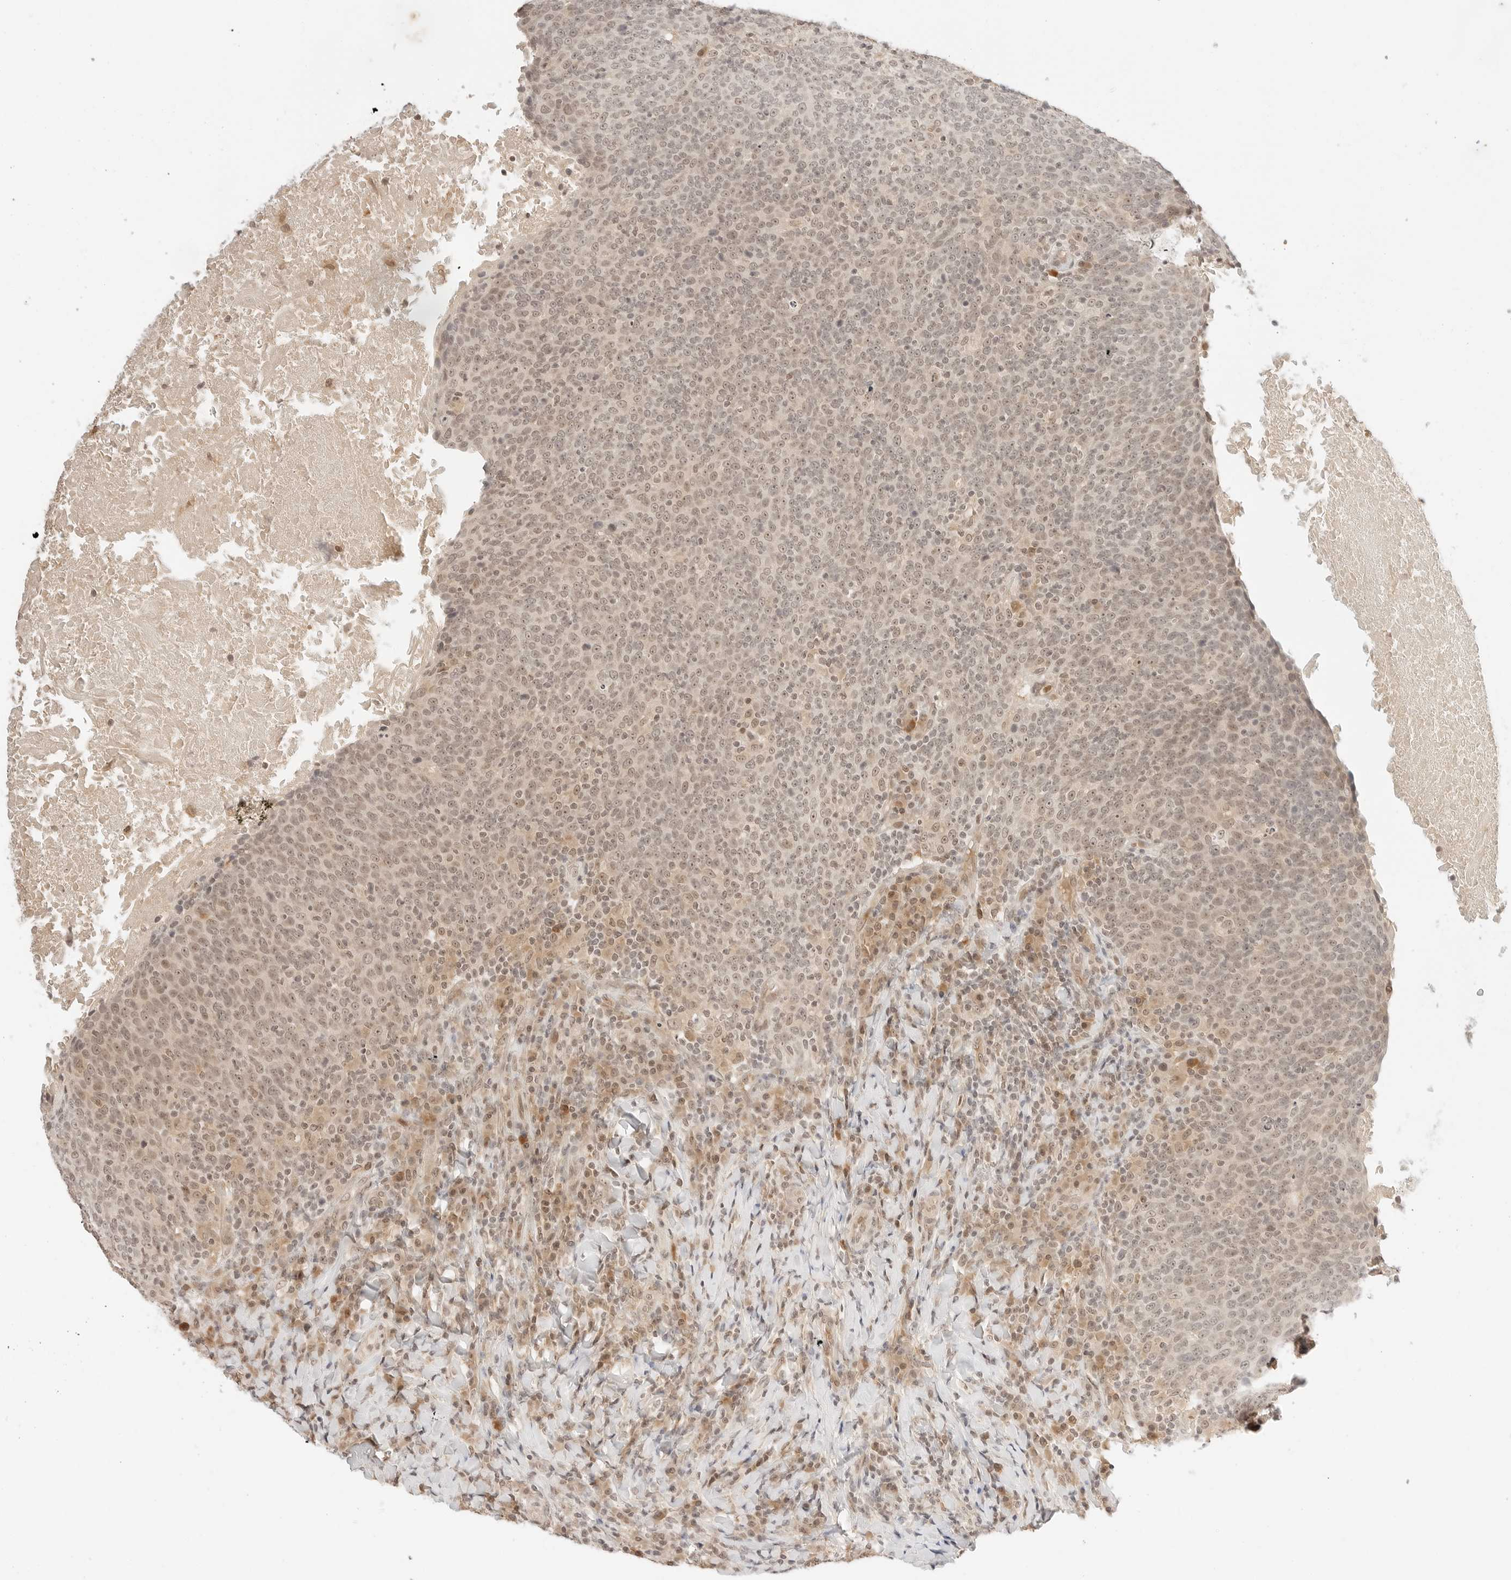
{"staining": {"intensity": "moderate", "quantity": "25%-75%", "location": "nuclear"}, "tissue": "head and neck cancer", "cell_type": "Tumor cells", "image_type": "cancer", "snomed": [{"axis": "morphology", "description": "Squamous cell carcinoma, NOS"}, {"axis": "morphology", "description": "Squamous cell carcinoma, metastatic, NOS"}, {"axis": "topography", "description": "Lymph node"}, {"axis": "topography", "description": "Head-Neck"}], "caption": "IHC (DAB (3,3'-diaminobenzidine)) staining of human squamous cell carcinoma (head and neck) reveals moderate nuclear protein staining in about 25%-75% of tumor cells.", "gene": "RPS6KL1", "patient": {"sex": "male", "age": 62}}